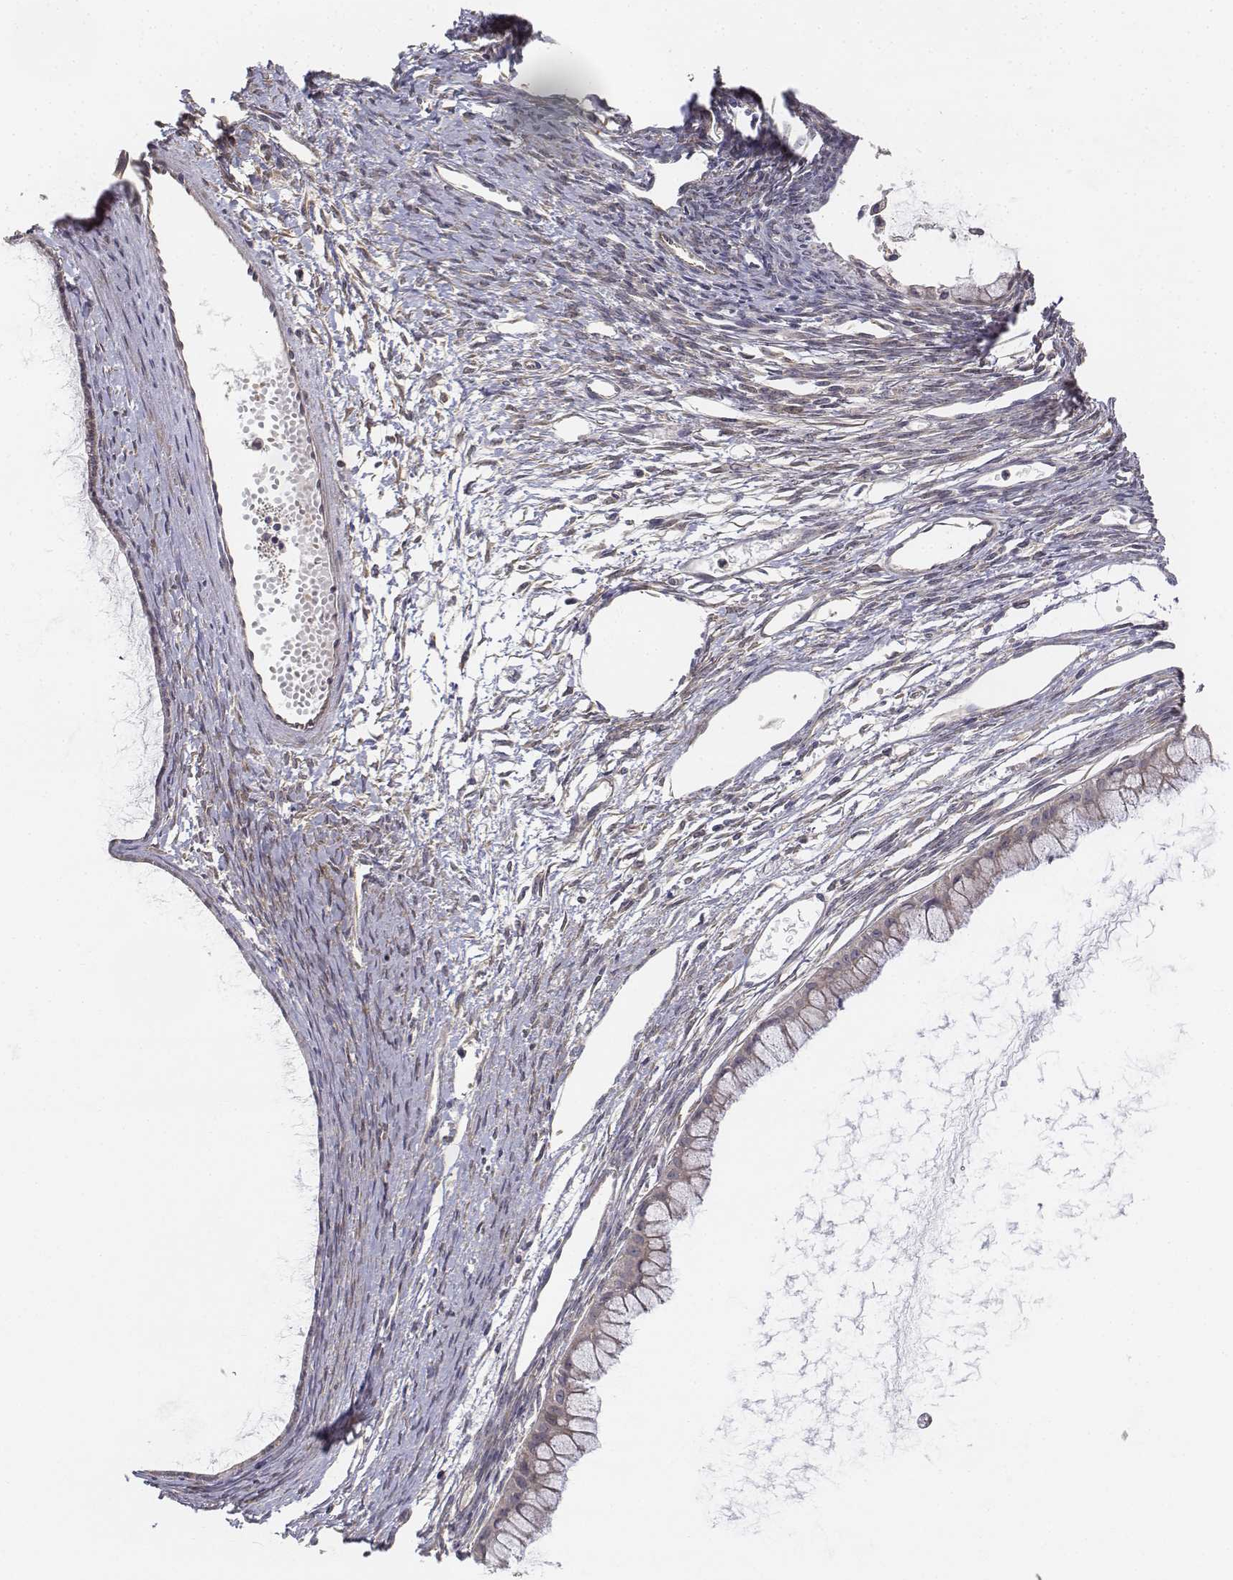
{"staining": {"intensity": "weak", "quantity": "25%-75%", "location": "cytoplasmic/membranous"}, "tissue": "ovarian cancer", "cell_type": "Tumor cells", "image_type": "cancer", "snomed": [{"axis": "morphology", "description": "Cystadenocarcinoma, mucinous, NOS"}, {"axis": "topography", "description": "Ovary"}], "caption": "The photomicrograph displays immunohistochemical staining of mucinous cystadenocarcinoma (ovarian). There is weak cytoplasmic/membranous staining is appreciated in about 25%-75% of tumor cells.", "gene": "FBXO21", "patient": {"sex": "female", "age": 41}}